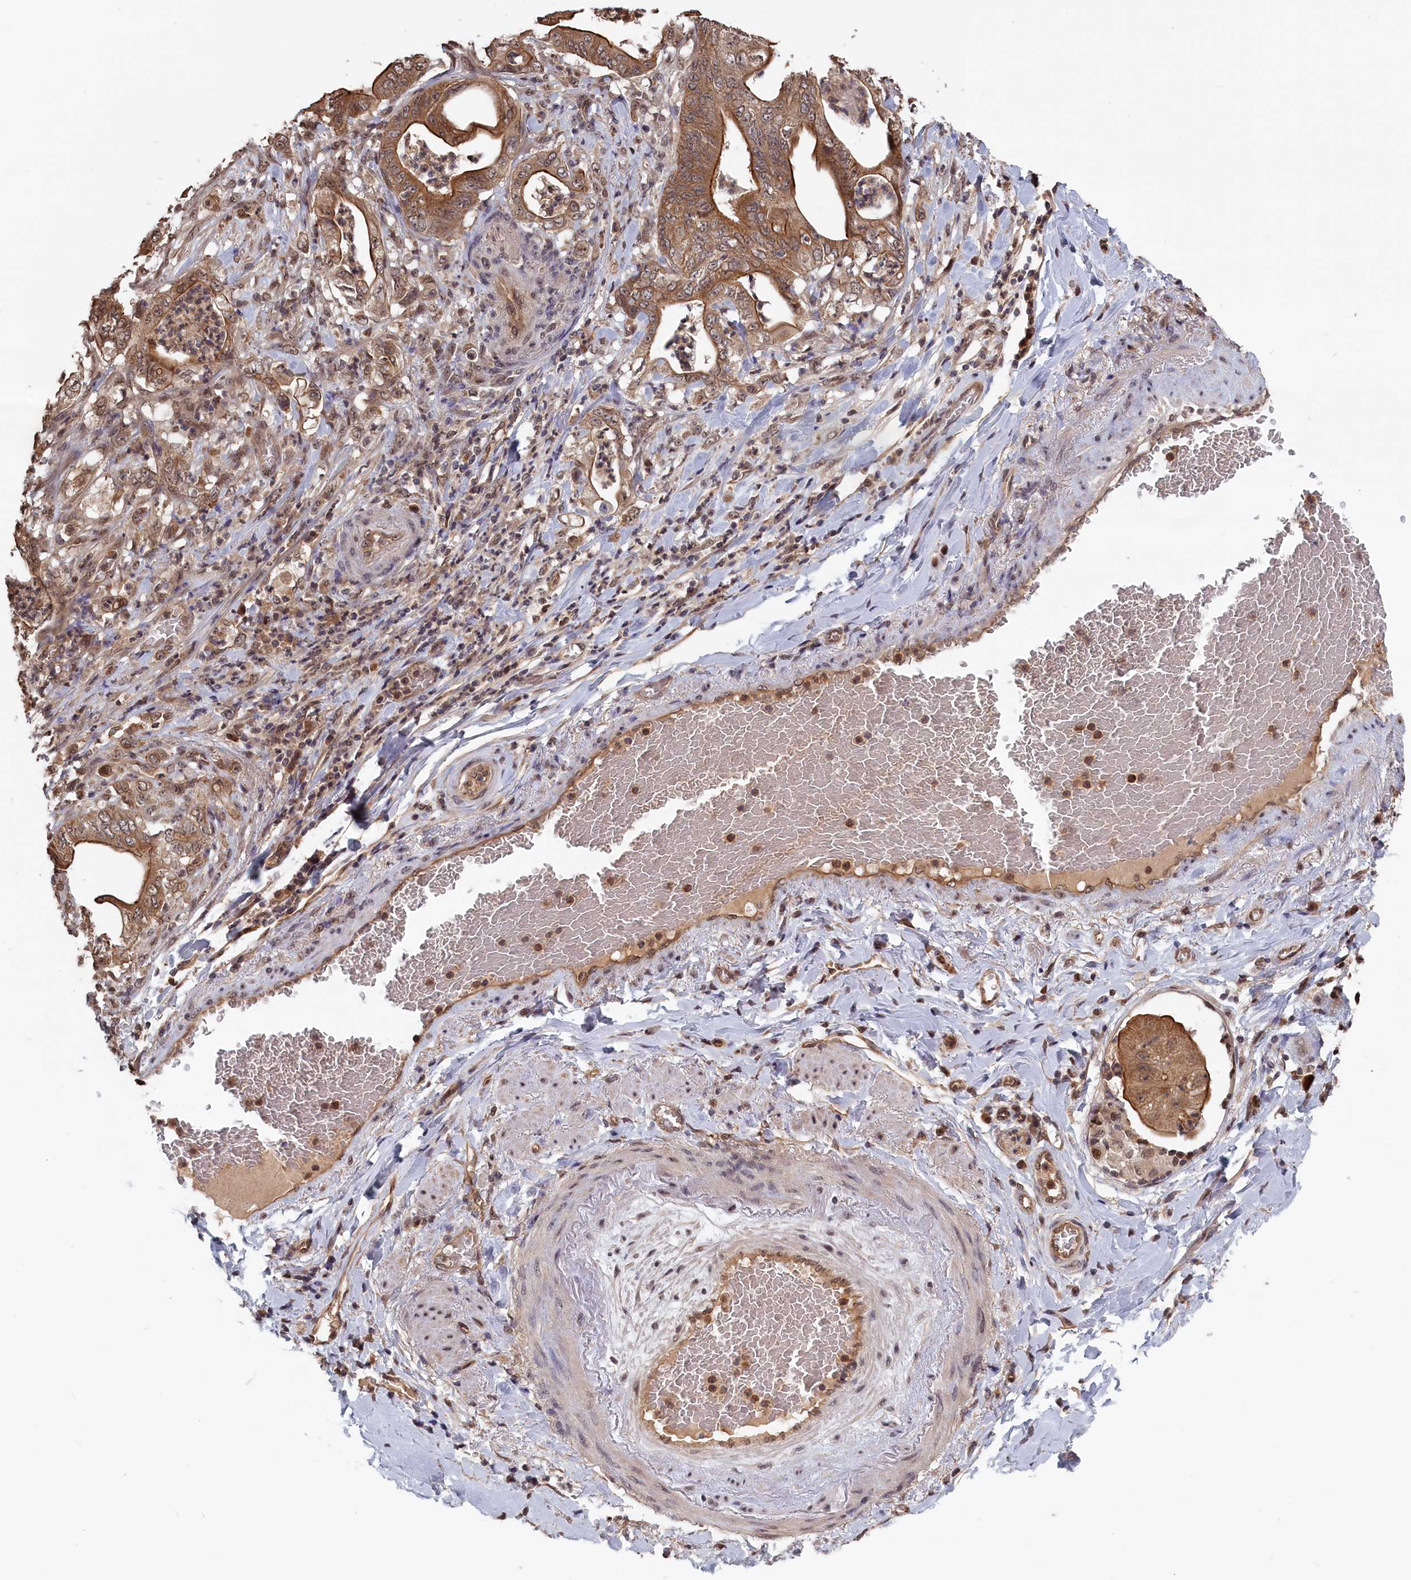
{"staining": {"intensity": "moderate", "quantity": ">75%", "location": "cytoplasmic/membranous"}, "tissue": "stomach cancer", "cell_type": "Tumor cells", "image_type": "cancer", "snomed": [{"axis": "morphology", "description": "Adenocarcinoma, NOS"}, {"axis": "topography", "description": "Stomach"}], "caption": "Moderate cytoplasmic/membranous expression is seen in about >75% of tumor cells in stomach adenocarcinoma.", "gene": "PLP2", "patient": {"sex": "female", "age": 73}}